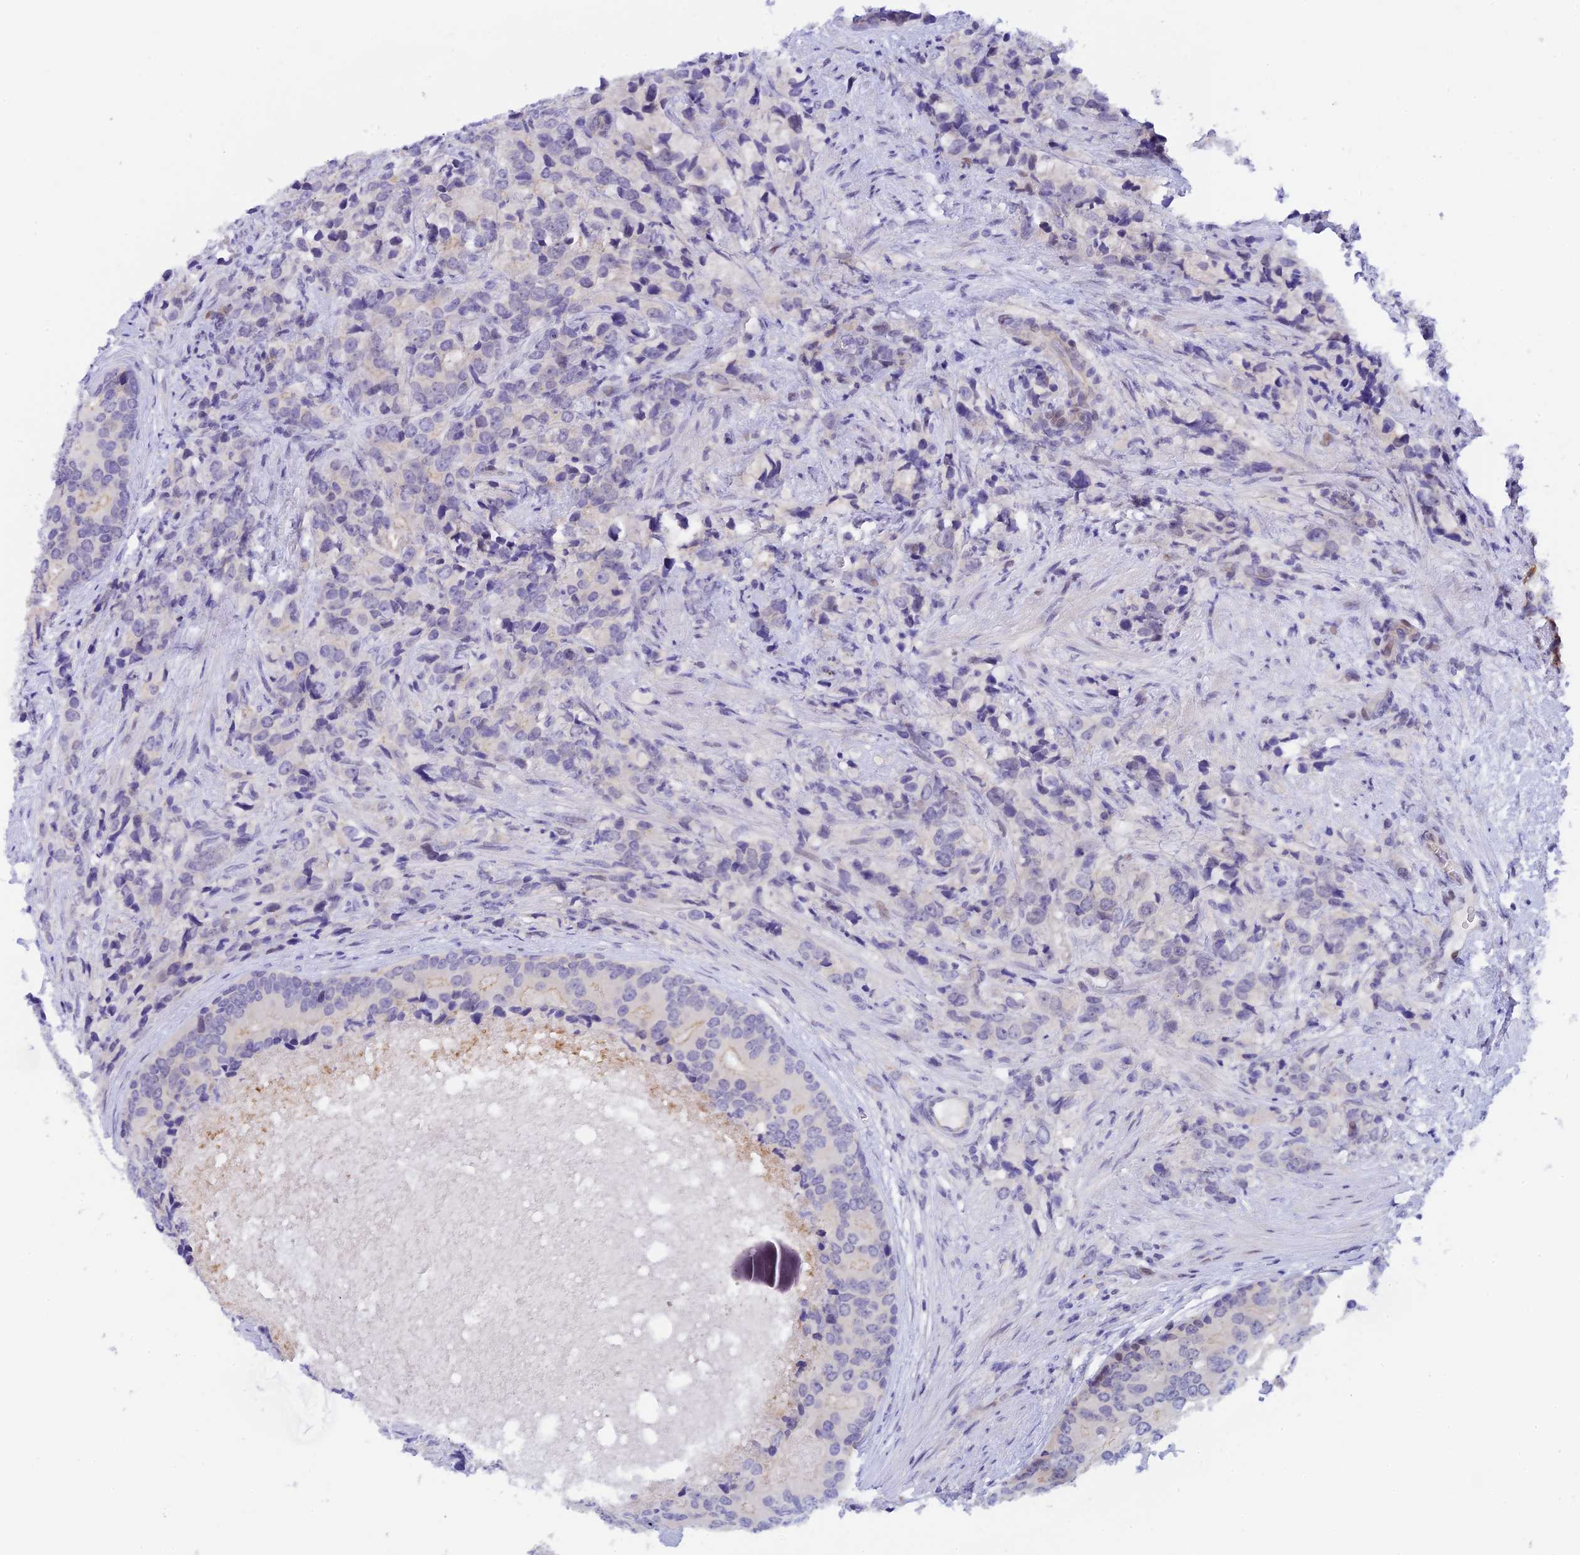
{"staining": {"intensity": "negative", "quantity": "none", "location": "none"}, "tissue": "prostate cancer", "cell_type": "Tumor cells", "image_type": "cancer", "snomed": [{"axis": "morphology", "description": "Adenocarcinoma, High grade"}, {"axis": "topography", "description": "Prostate"}], "caption": "Tumor cells are negative for brown protein staining in prostate cancer (adenocarcinoma (high-grade)). Brightfield microscopy of IHC stained with DAB (3,3'-diaminobenzidine) (brown) and hematoxylin (blue), captured at high magnification.", "gene": "RASGEF1B", "patient": {"sex": "male", "age": 62}}